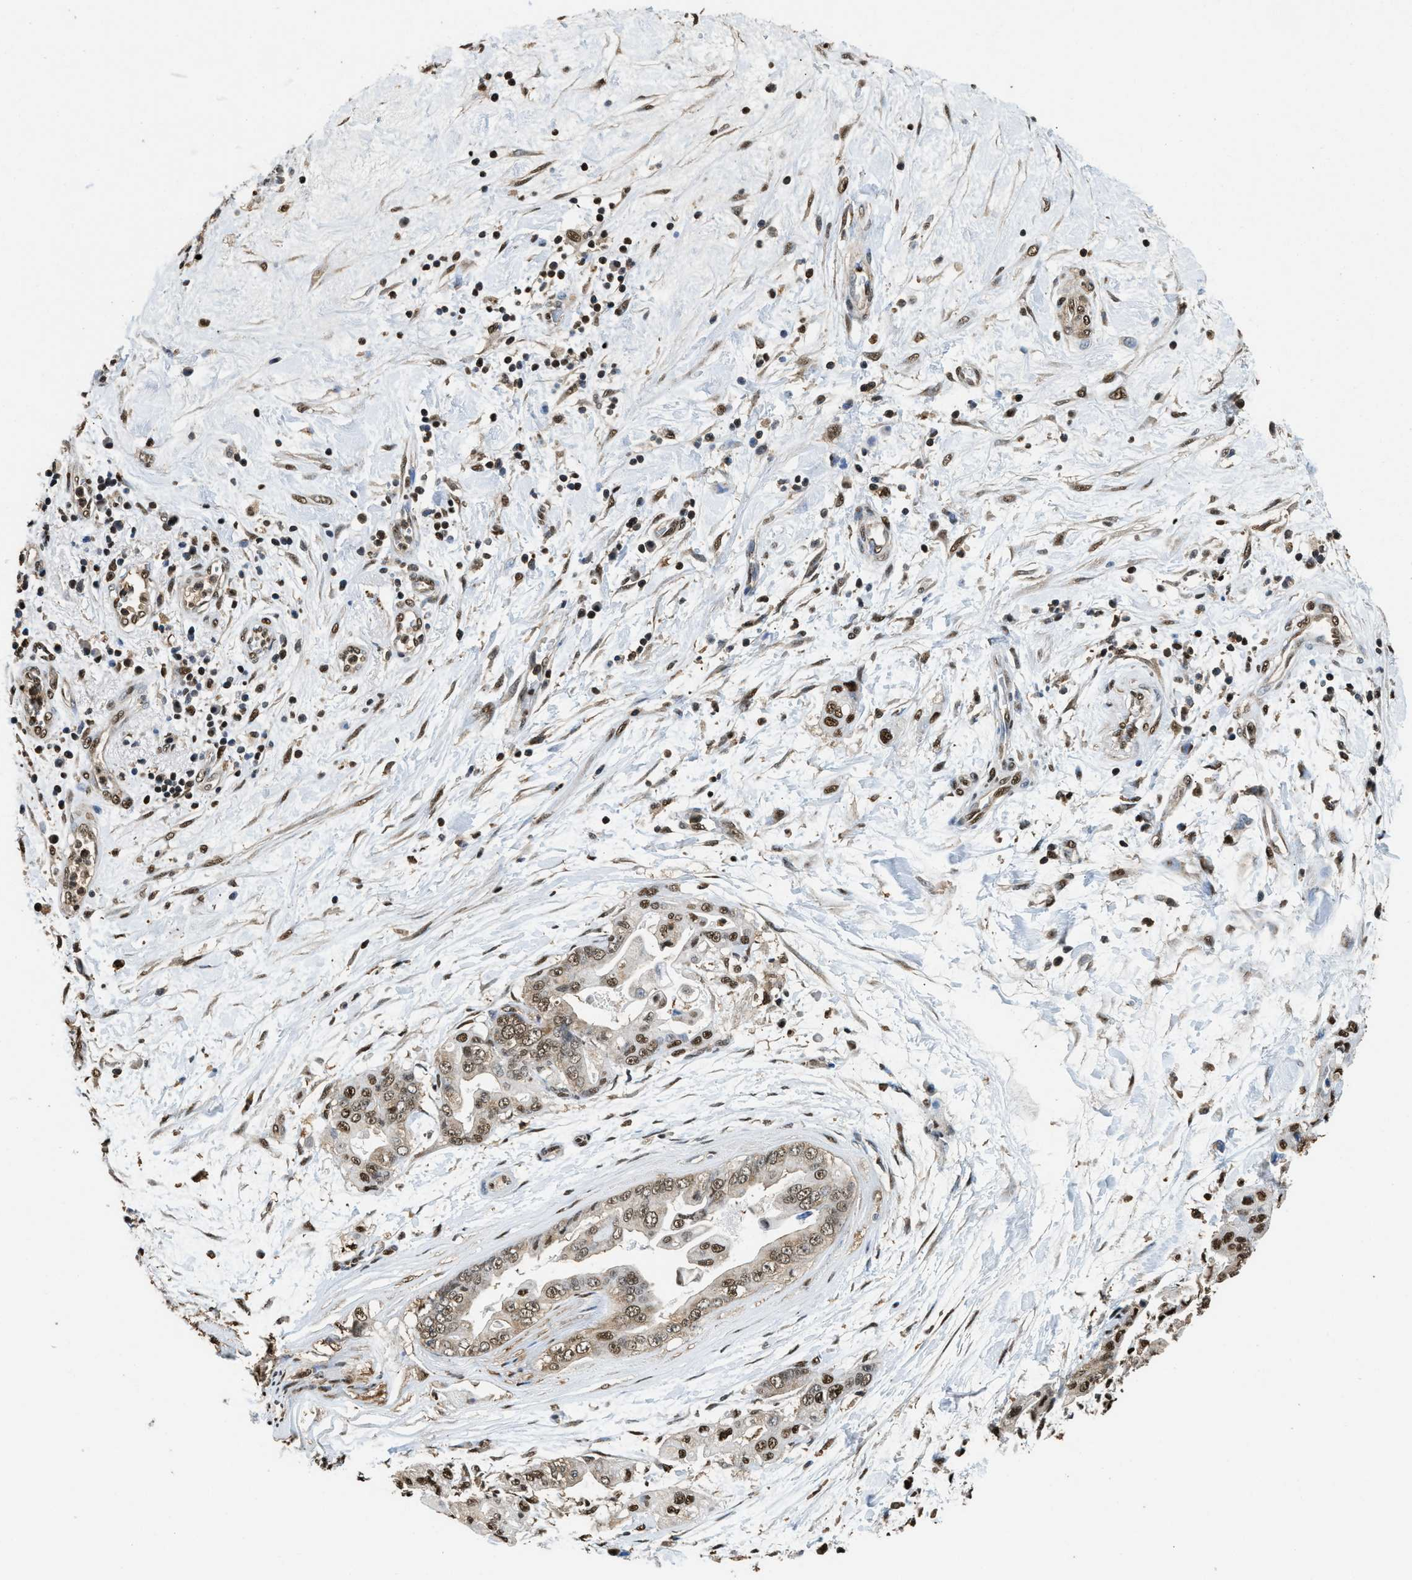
{"staining": {"intensity": "moderate", "quantity": ">75%", "location": "cytoplasmic/membranous,nuclear"}, "tissue": "pancreatic cancer", "cell_type": "Tumor cells", "image_type": "cancer", "snomed": [{"axis": "morphology", "description": "Adenocarcinoma, NOS"}, {"axis": "topography", "description": "Pancreas"}], "caption": "This micrograph shows immunohistochemistry staining of human adenocarcinoma (pancreatic), with medium moderate cytoplasmic/membranous and nuclear staining in about >75% of tumor cells.", "gene": "GAPDH", "patient": {"sex": "female", "age": 75}}